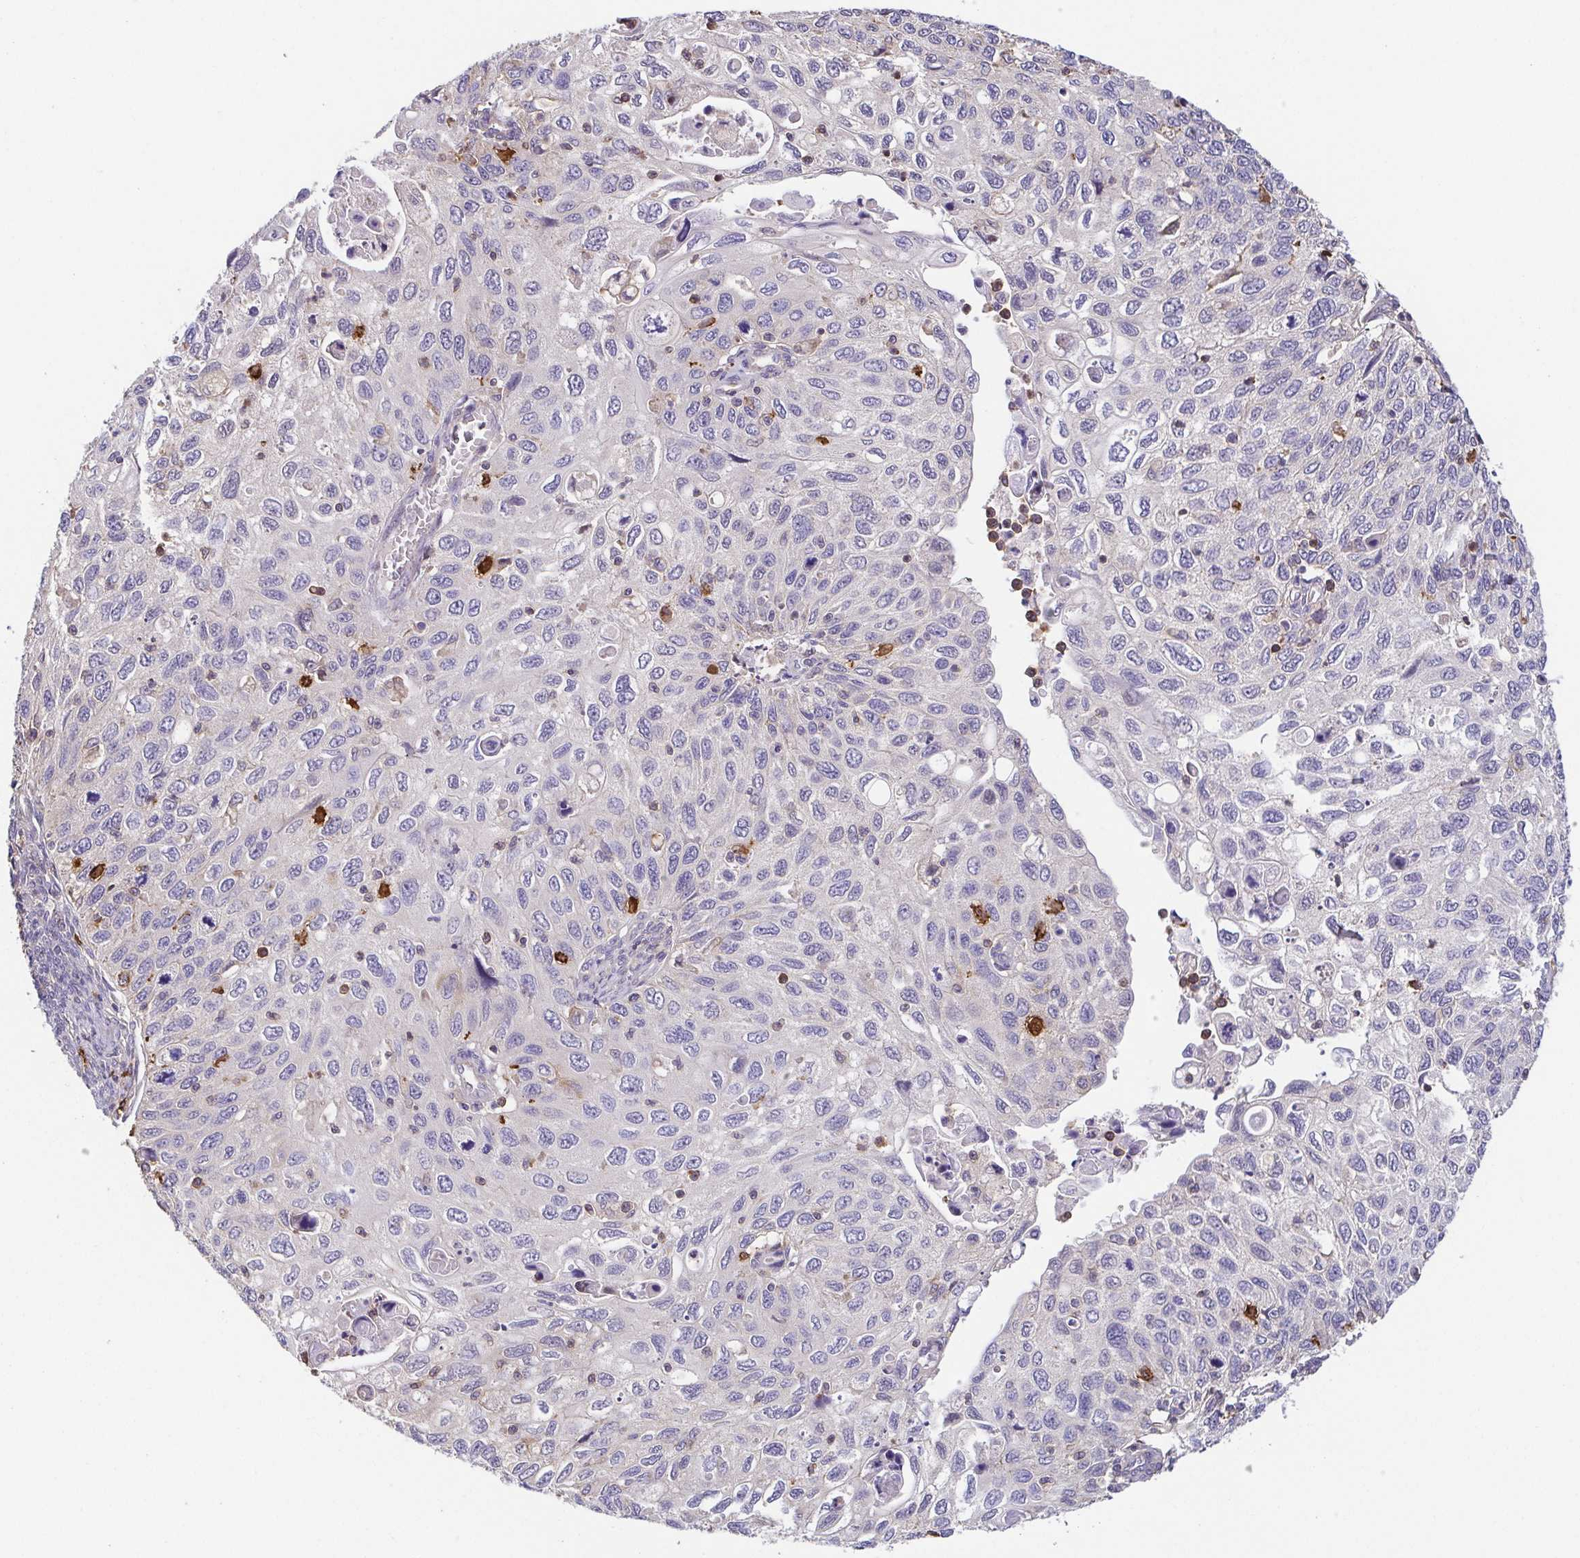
{"staining": {"intensity": "negative", "quantity": "none", "location": "none"}, "tissue": "cervical cancer", "cell_type": "Tumor cells", "image_type": "cancer", "snomed": [{"axis": "morphology", "description": "Squamous cell carcinoma, NOS"}, {"axis": "topography", "description": "Cervix"}], "caption": "Immunohistochemical staining of human cervical cancer exhibits no significant positivity in tumor cells.", "gene": "PREPL", "patient": {"sex": "female", "age": 70}}